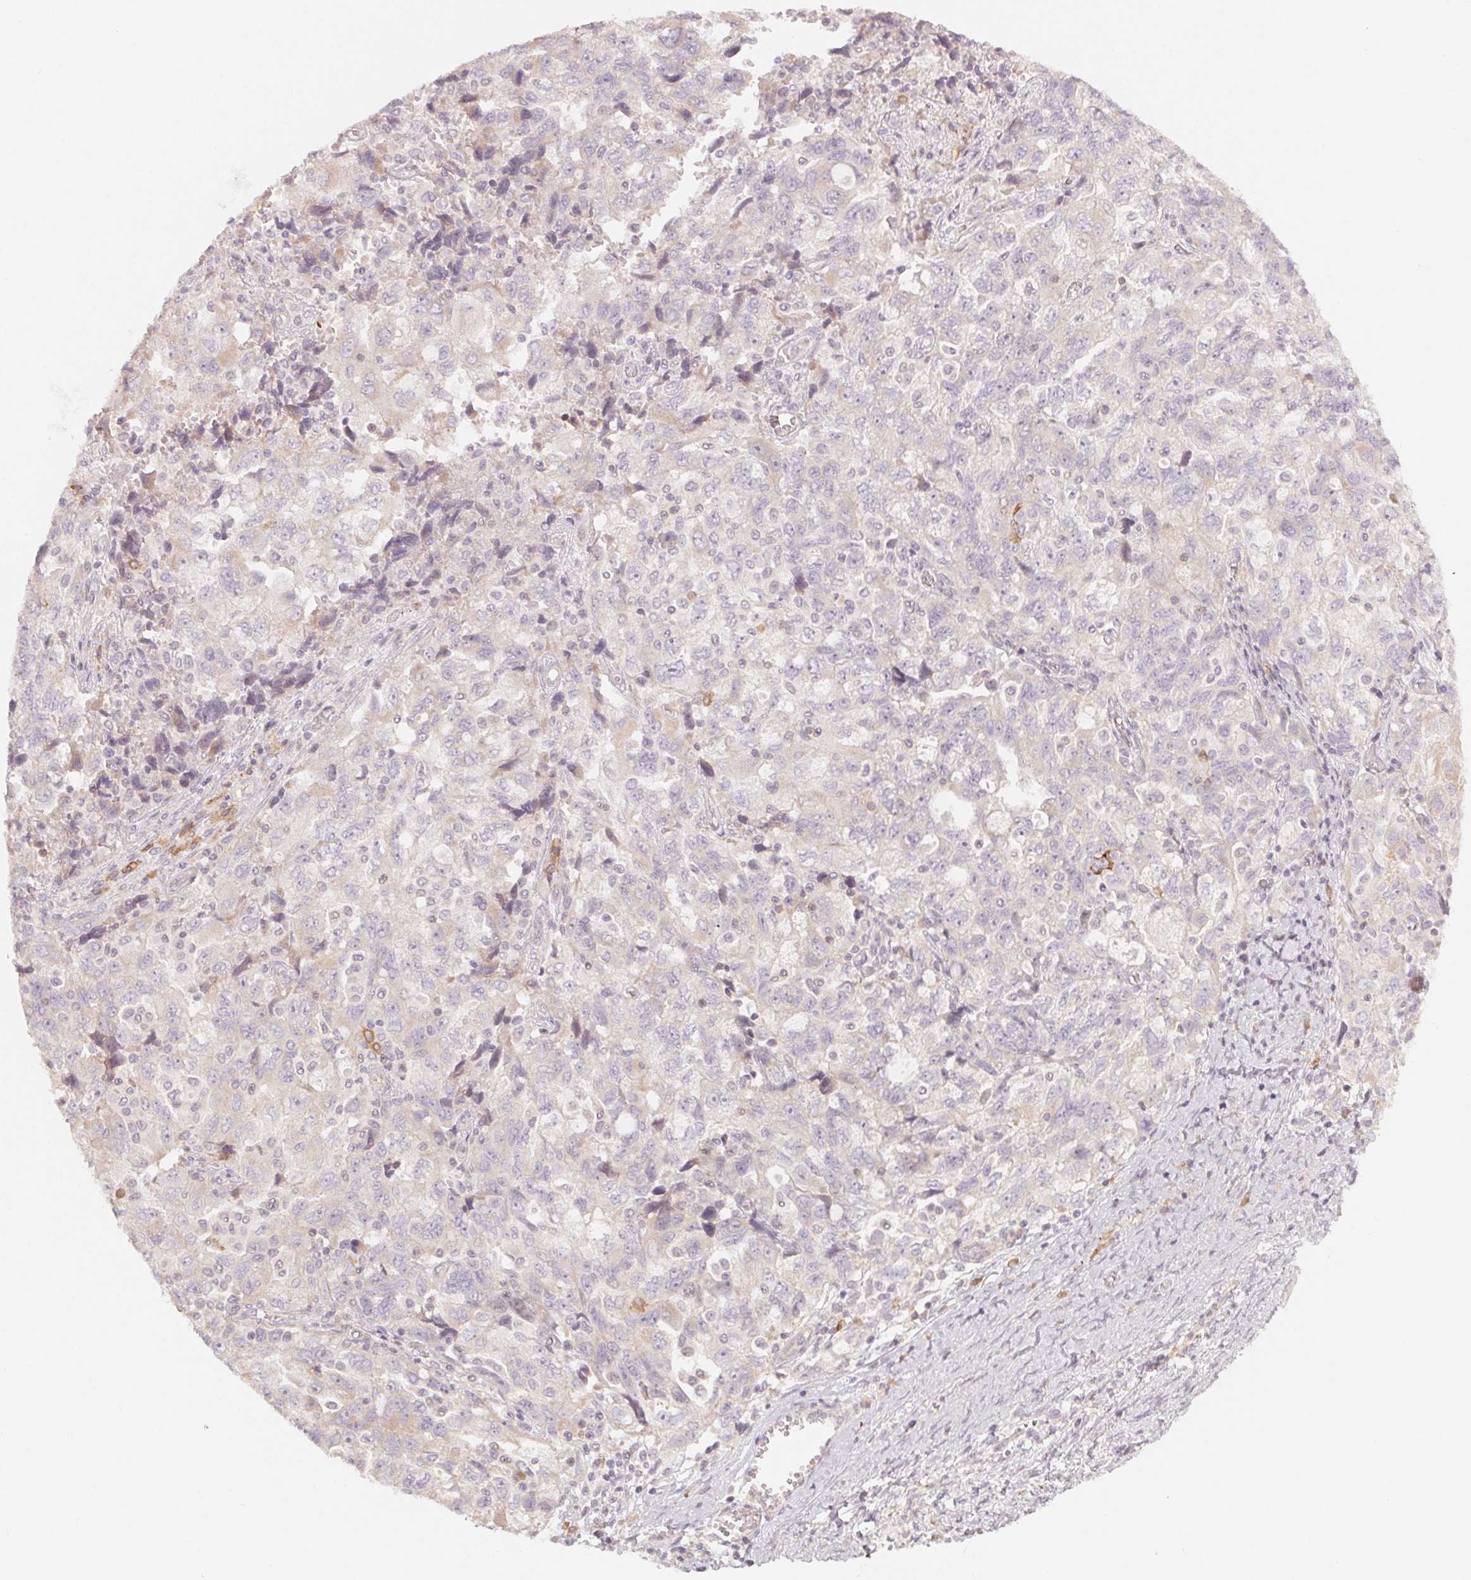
{"staining": {"intensity": "negative", "quantity": "none", "location": "none"}, "tissue": "ovarian cancer", "cell_type": "Tumor cells", "image_type": "cancer", "snomed": [{"axis": "morphology", "description": "Carcinoma, NOS"}, {"axis": "morphology", "description": "Cystadenocarcinoma, serous, NOS"}, {"axis": "topography", "description": "Ovary"}], "caption": "High power microscopy photomicrograph of an immunohistochemistry micrograph of ovarian carcinoma, revealing no significant positivity in tumor cells.", "gene": "DENND2C", "patient": {"sex": "female", "age": 69}}